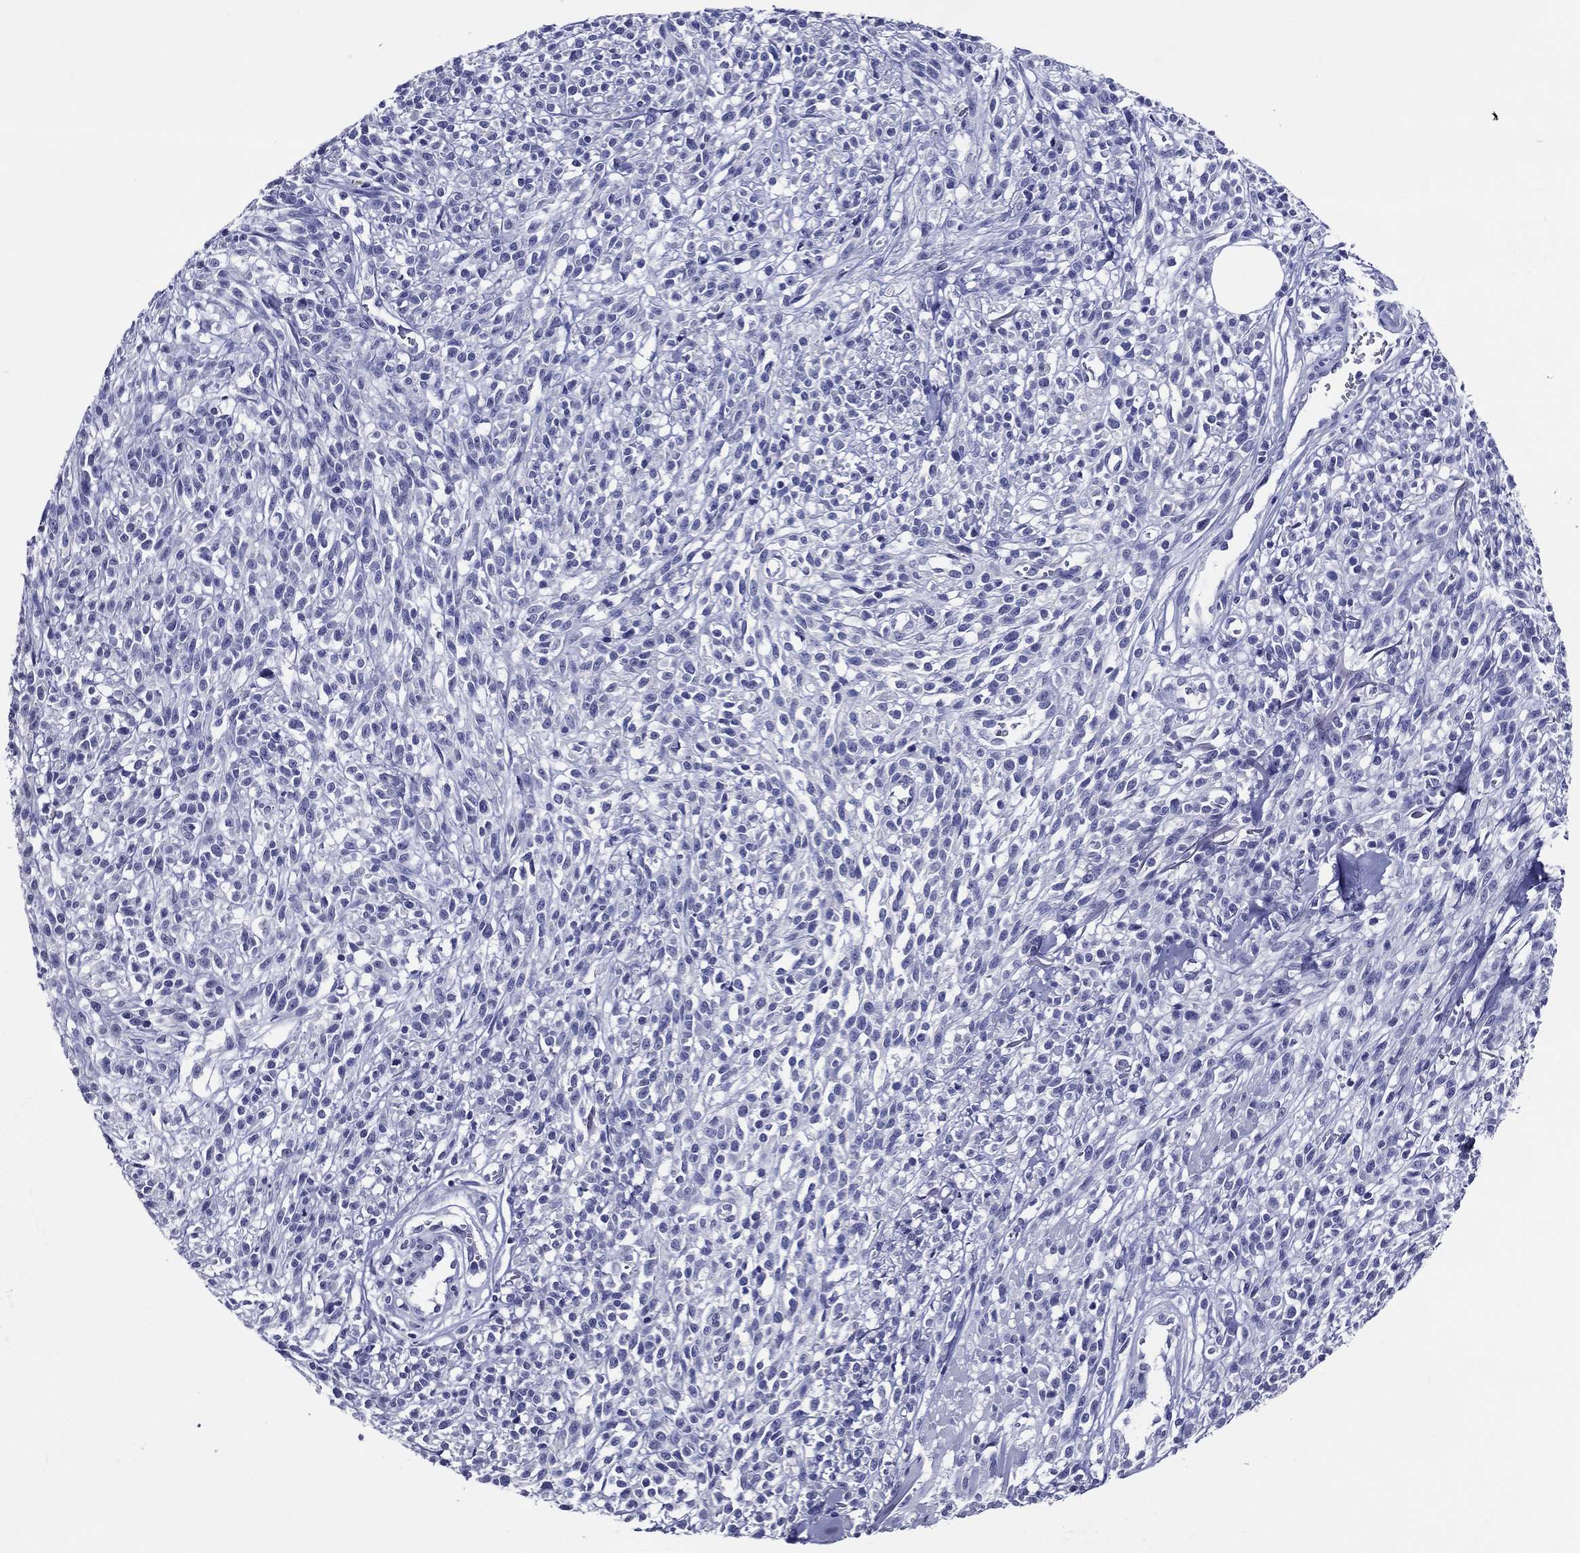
{"staining": {"intensity": "negative", "quantity": "none", "location": "none"}, "tissue": "melanoma", "cell_type": "Tumor cells", "image_type": "cancer", "snomed": [{"axis": "morphology", "description": "Malignant melanoma, NOS"}, {"axis": "topography", "description": "Skin"}, {"axis": "topography", "description": "Skin of trunk"}], "caption": "The image shows no staining of tumor cells in melanoma. Brightfield microscopy of immunohistochemistry stained with DAB (brown) and hematoxylin (blue), captured at high magnification.", "gene": "ACE2", "patient": {"sex": "male", "age": 74}}